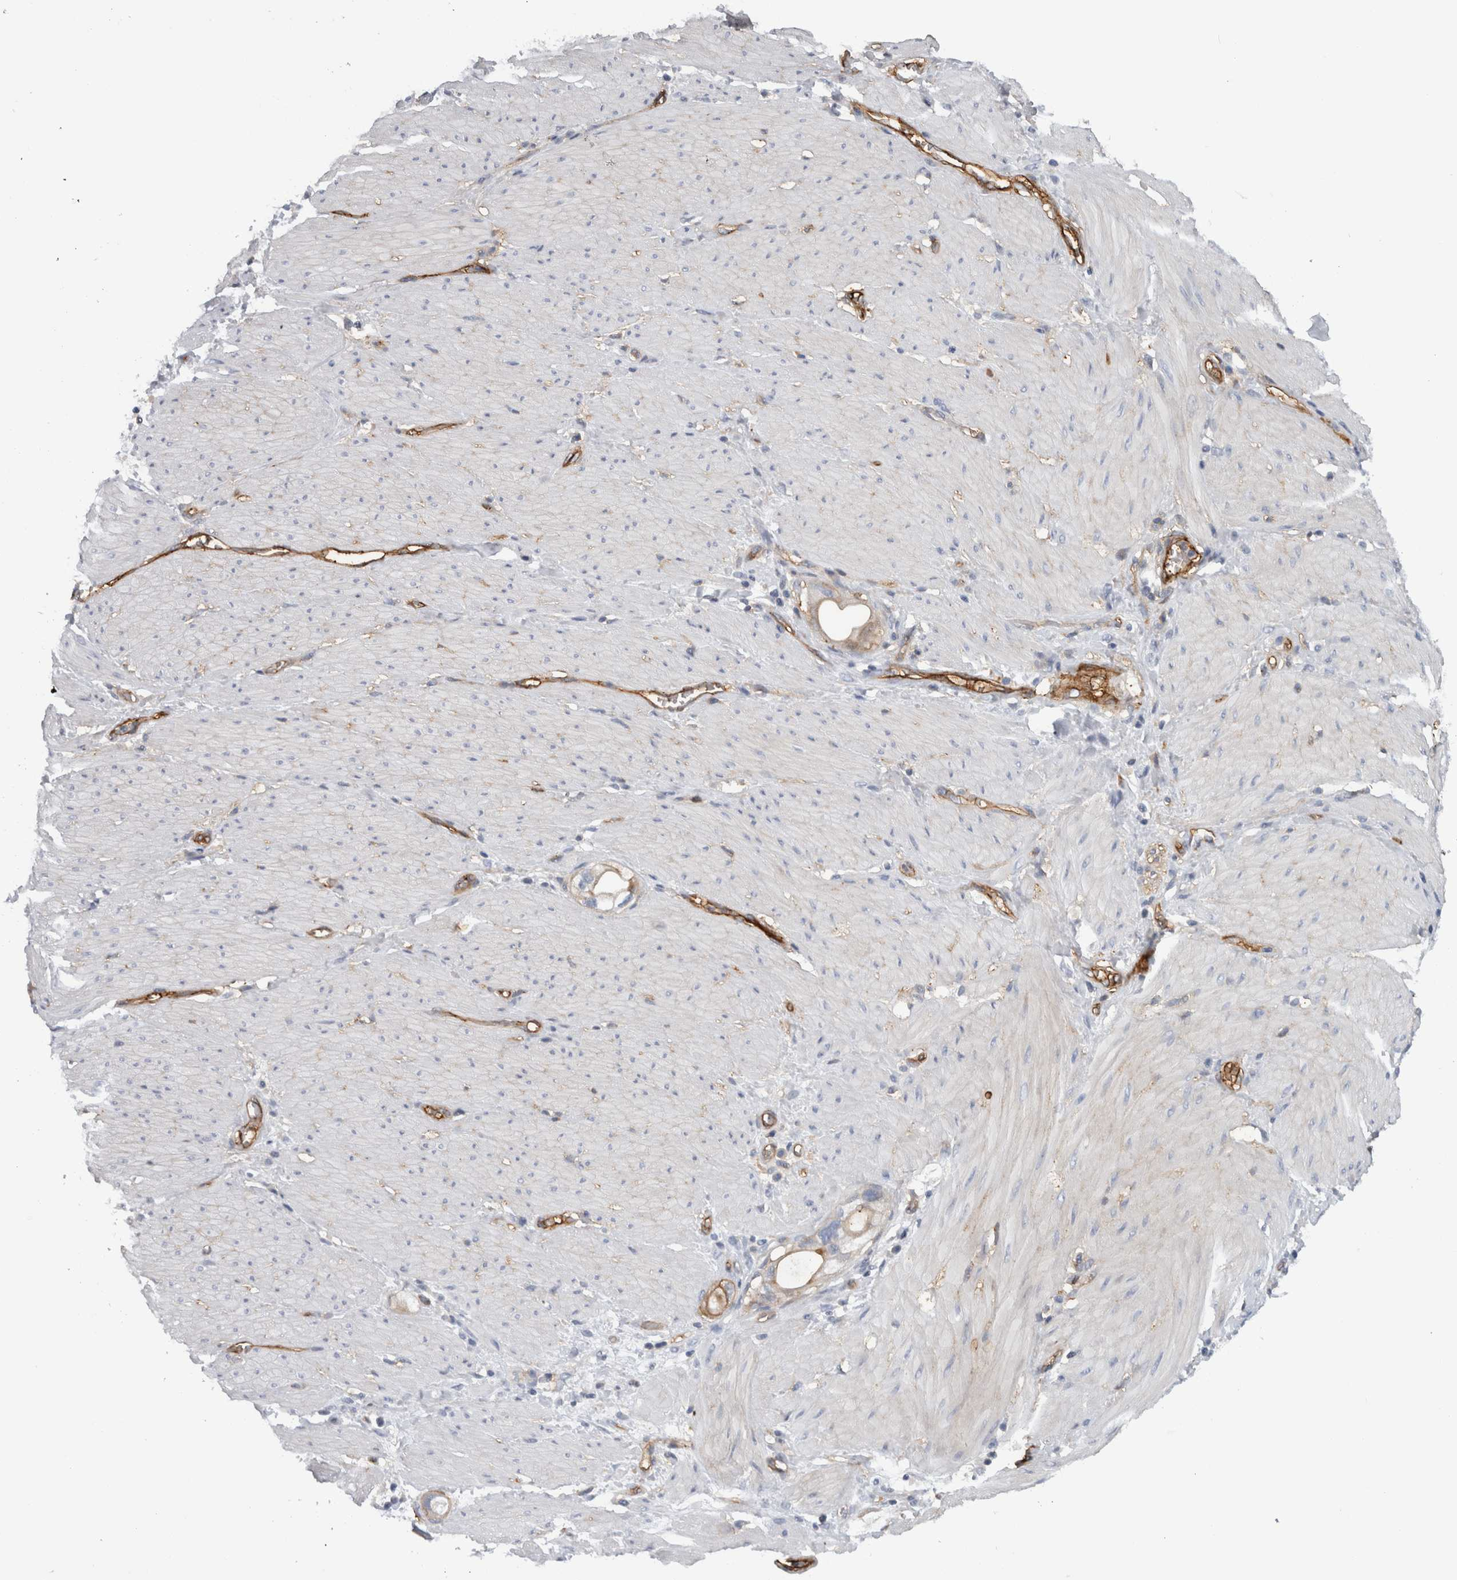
{"staining": {"intensity": "negative", "quantity": "none", "location": "none"}, "tissue": "stomach cancer", "cell_type": "Tumor cells", "image_type": "cancer", "snomed": [{"axis": "morphology", "description": "Adenocarcinoma, NOS"}, {"axis": "topography", "description": "Stomach"}, {"axis": "topography", "description": "Stomach, lower"}], "caption": "Protein analysis of stomach cancer (adenocarcinoma) displays no significant positivity in tumor cells. Nuclei are stained in blue.", "gene": "CD59", "patient": {"sex": "female", "age": 48}}